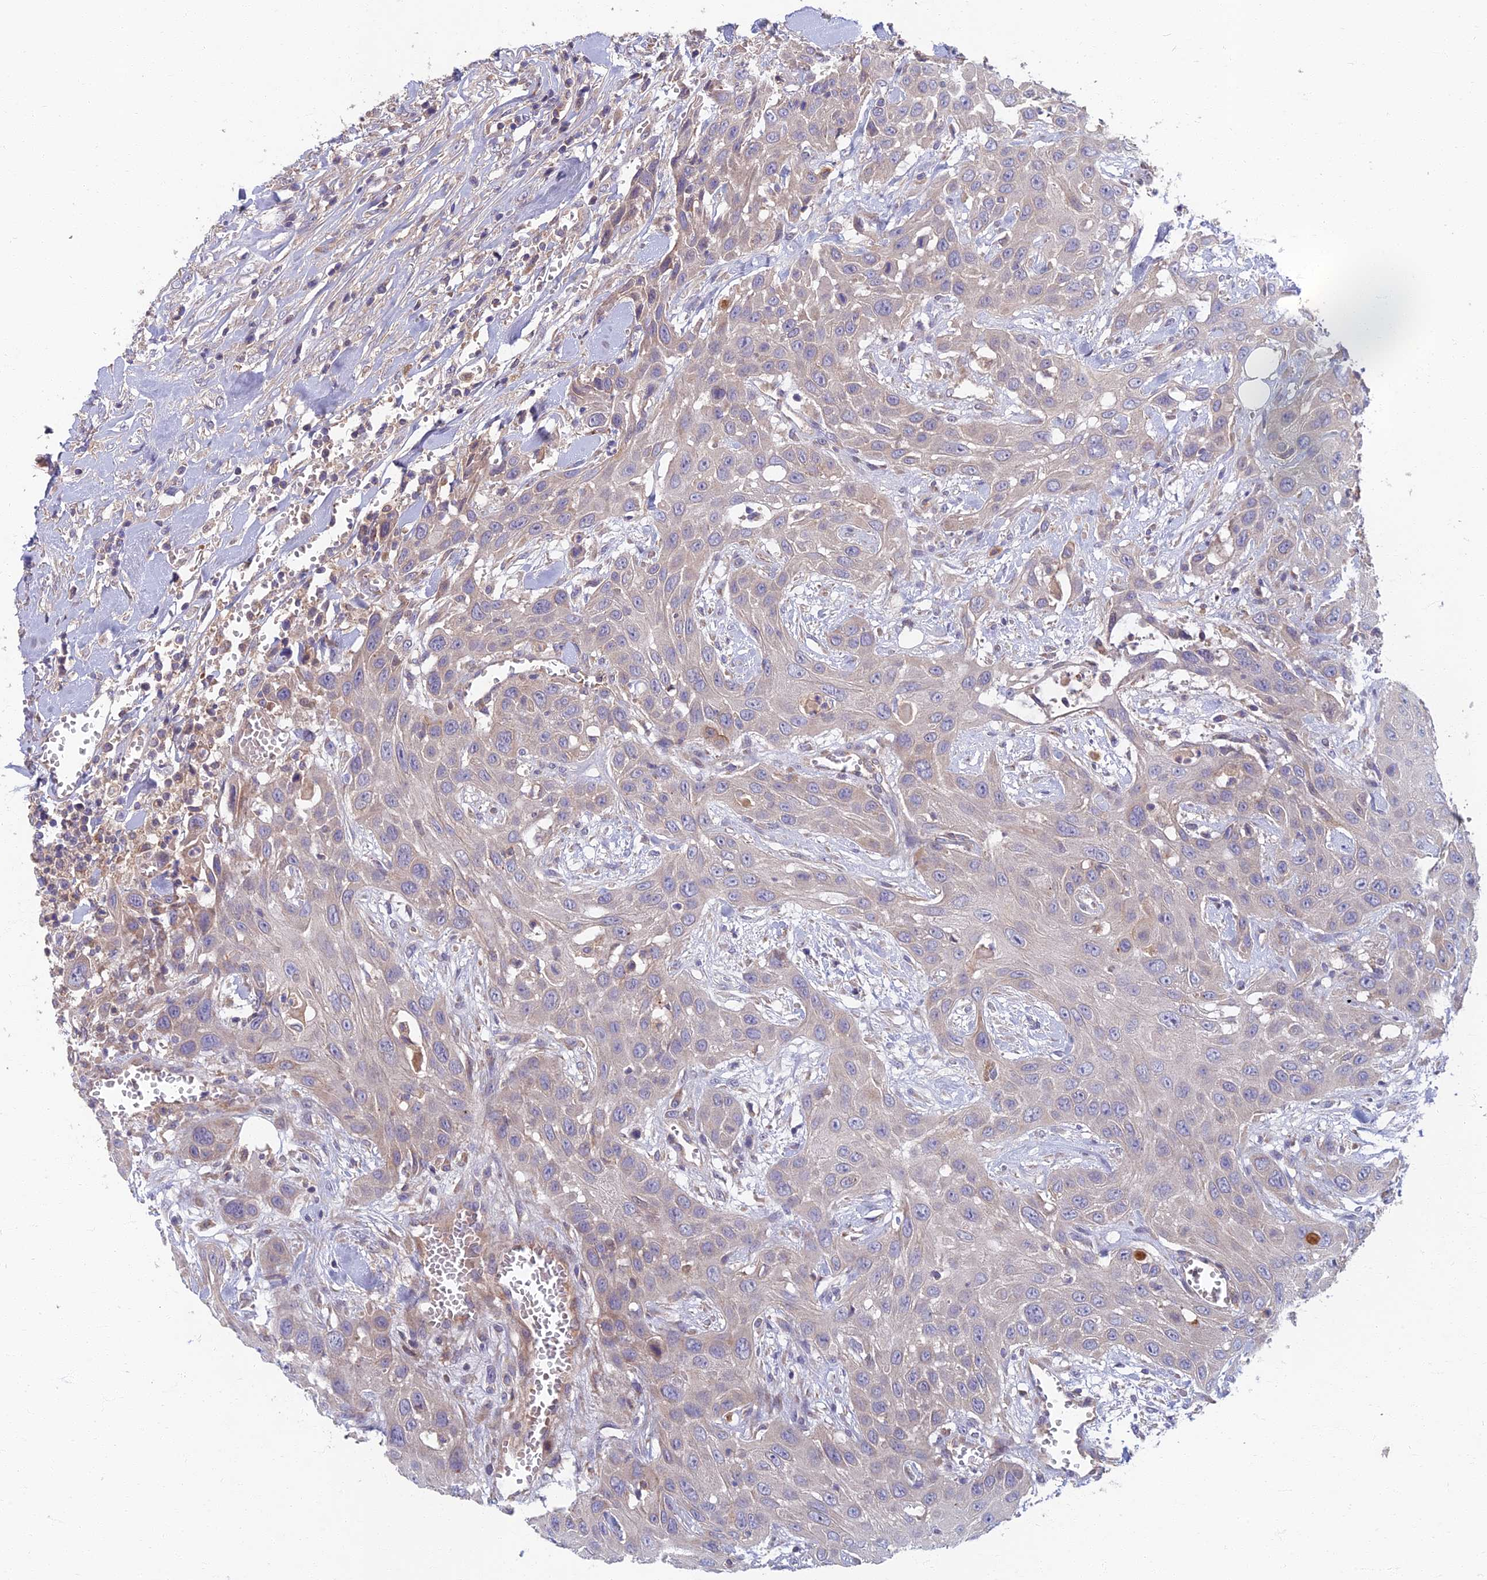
{"staining": {"intensity": "negative", "quantity": "none", "location": "none"}, "tissue": "head and neck cancer", "cell_type": "Tumor cells", "image_type": "cancer", "snomed": [{"axis": "morphology", "description": "Squamous cell carcinoma, NOS"}, {"axis": "topography", "description": "Head-Neck"}], "caption": "High power microscopy histopathology image of an immunohistochemistry (IHC) photomicrograph of head and neck cancer, revealing no significant staining in tumor cells.", "gene": "SOGA1", "patient": {"sex": "male", "age": 81}}